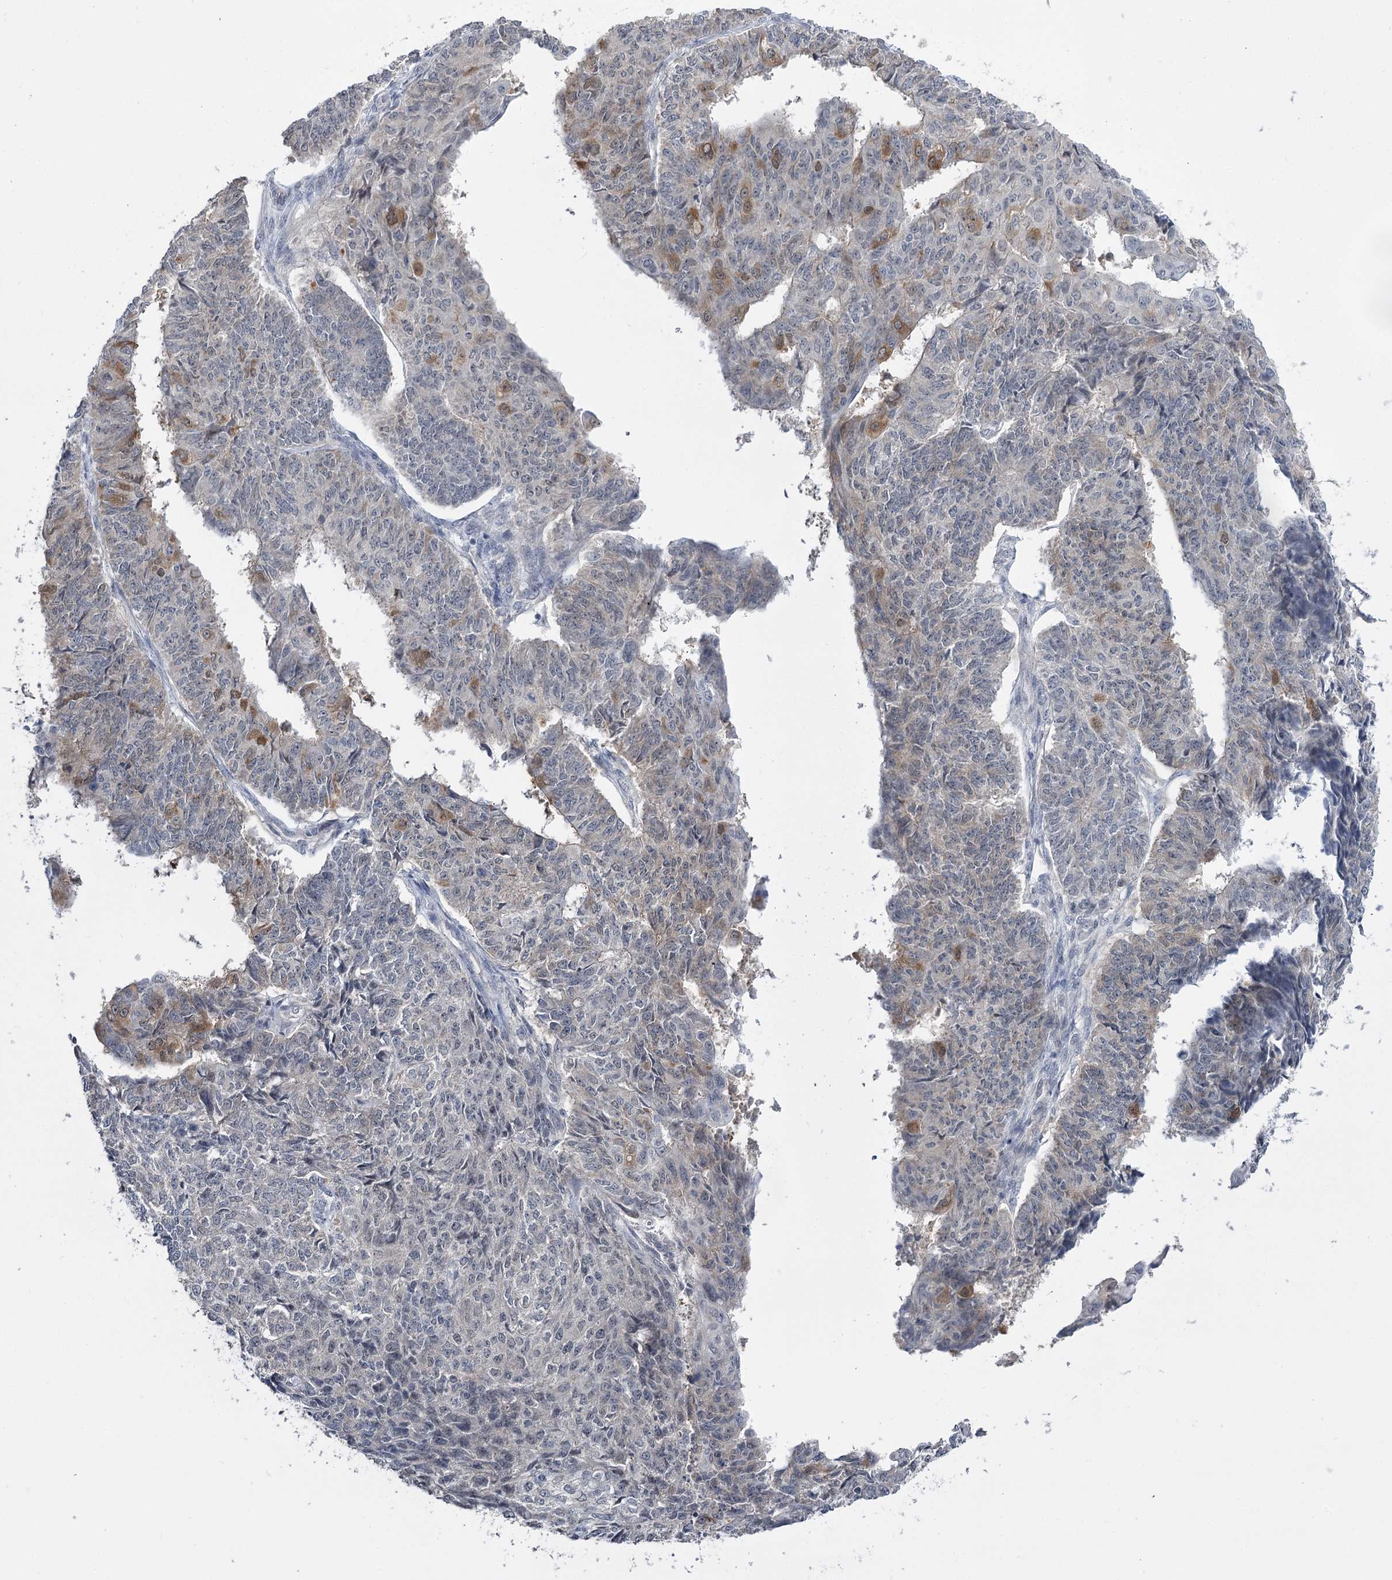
{"staining": {"intensity": "moderate", "quantity": "<25%", "location": "cytoplasmic/membranous"}, "tissue": "endometrial cancer", "cell_type": "Tumor cells", "image_type": "cancer", "snomed": [{"axis": "morphology", "description": "Adenocarcinoma, NOS"}, {"axis": "topography", "description": "Endometrium"}], "caption": "A micrograph of endometrial adenocarcinoma stained for a protein demonstrates moderate cytoplasmic/membranous brown staining in tumor cells.", "gene": "PHYHIPL", "patient": {"sex": "female", "age": 32}}